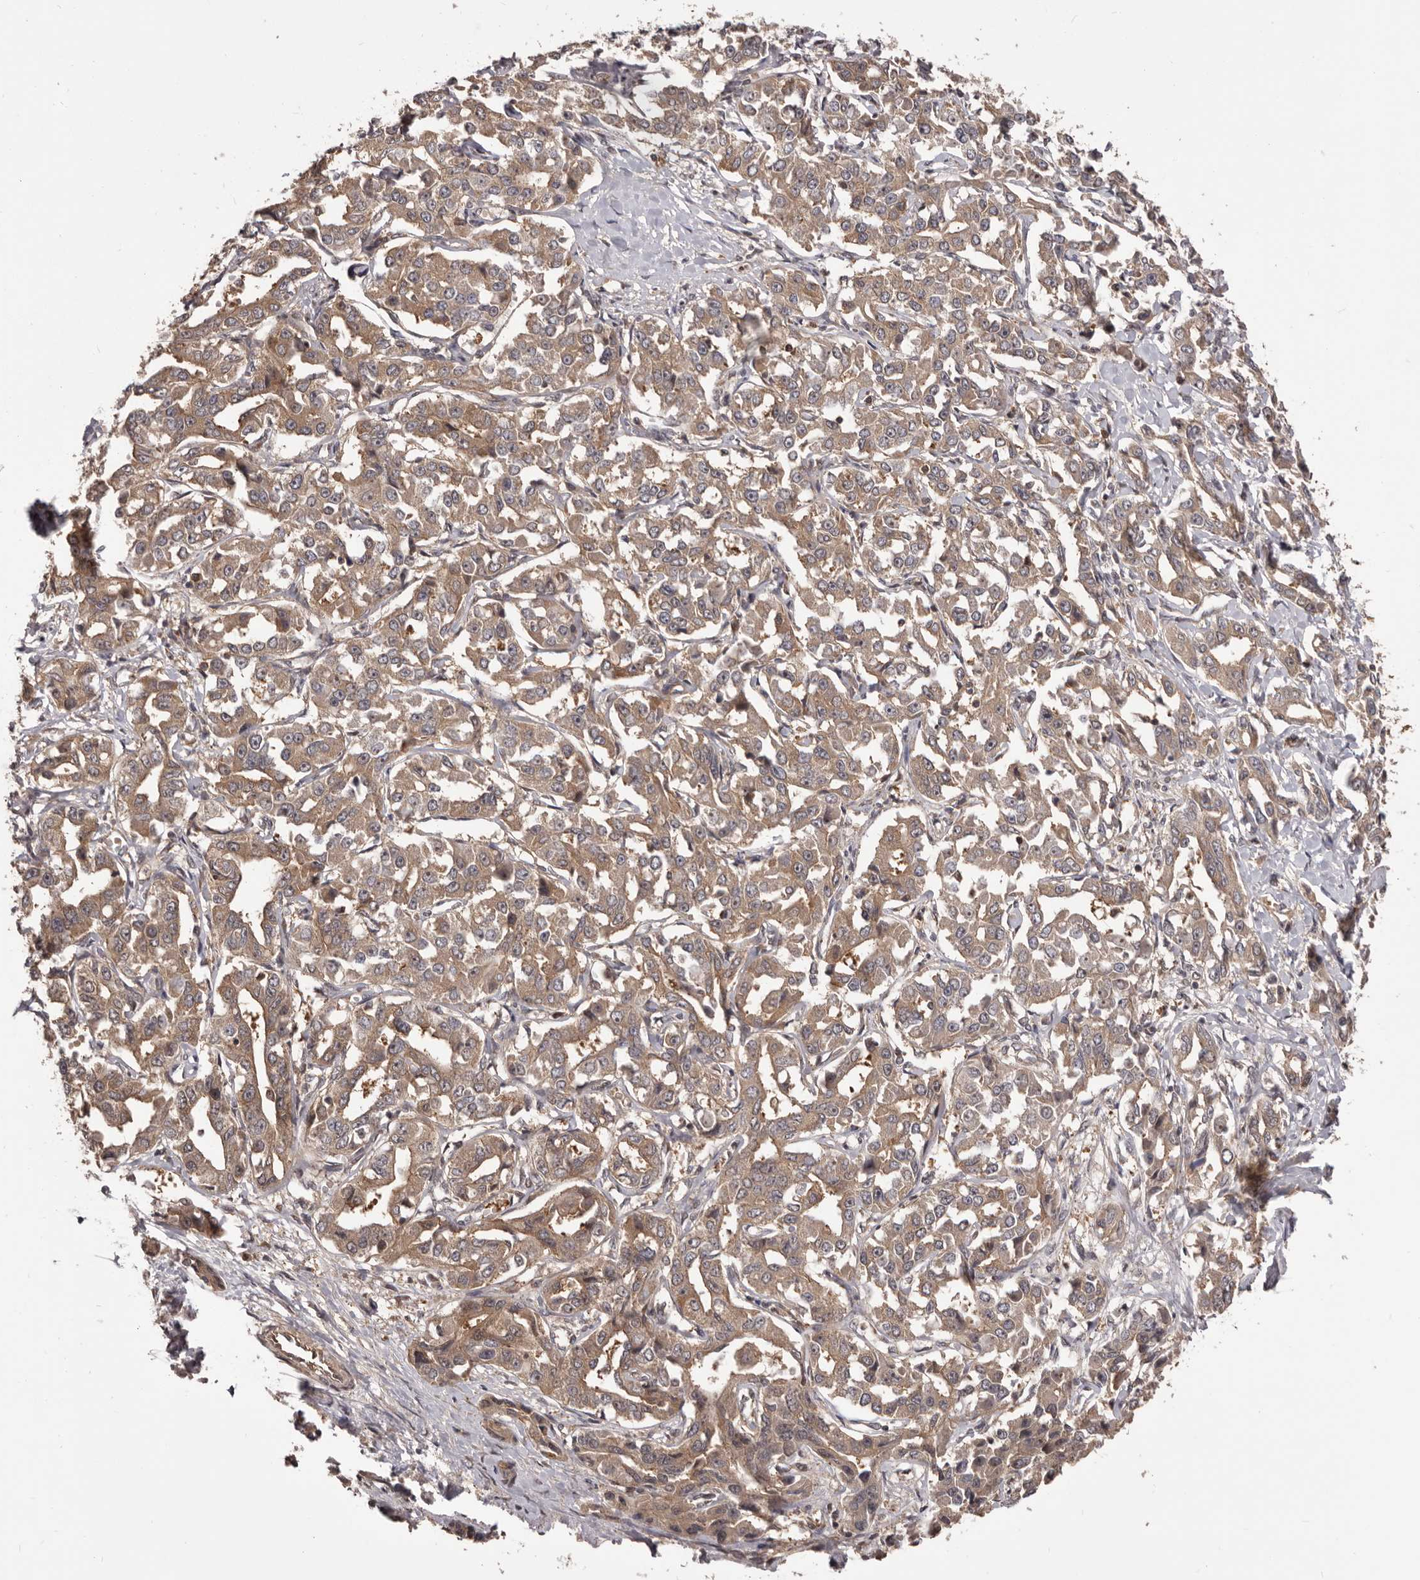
{"staining": {"intensity": "moderate", "quantity": ">75%", "location": "cytoplasmic/membranous"}, "tissue": "liver cancer", "cell_type": "Tumor cells", "image_type": "cancer", "snomed": [{"axis": "morphology", "description": "Cholangiocarcinoma"}, {"axis": "topography", "description": "Liver"}], "caption": "A high-resolution histopathology image shows IHC staining of cholangiocarcinoma (liver), which shows moderate cytoplasmic/membranous positivity in about >75% of tumor cells. The staining is performed using DAB (3,3'-diaminobenzidine) brown chromogen to label protein expression. The nuclei are counter-stained blue using hematoxylin.", "gene": "HBS1L", "patient": {"sex": "male", "age": 59}}